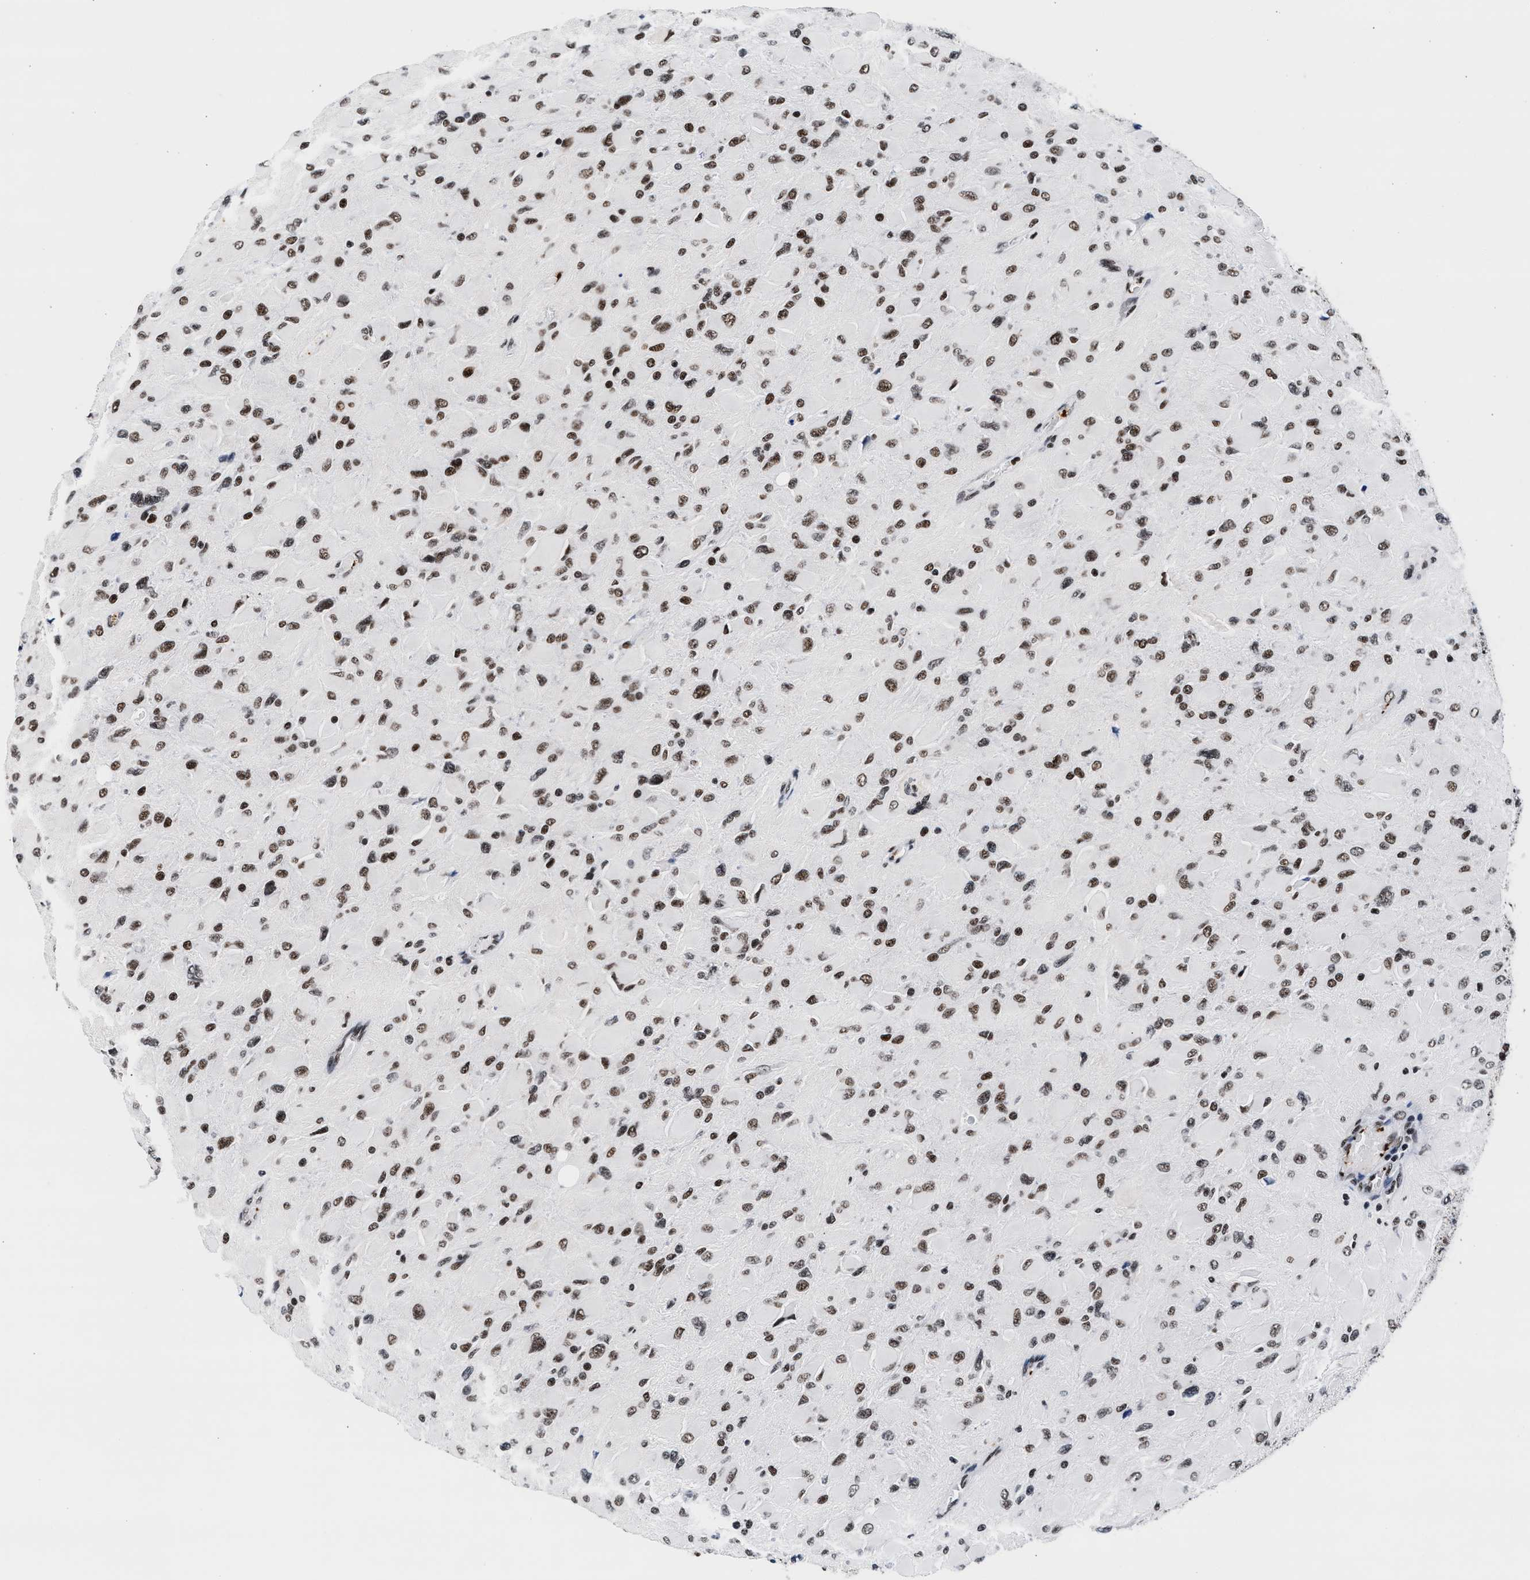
{"staining": {"intensity": "moderate", "quantity": ">75%", "location": "nuclear"}, "tissue": "glioma", "cell_type": "Tumor cells", "image_type": "cancer", "snomed": [{"axis": "morphology", "description": "Glioma, malignant, High grade"}, {"axis": "topography", "description": "Cerebral cortex"}], "caption": "Human glioma stained for a protein (brown) exhibits moderate nuclear positive positivity in about >75% of tumor cells.", "gene": "RAD21", "patient": {"sex": "female", "age": 36}}